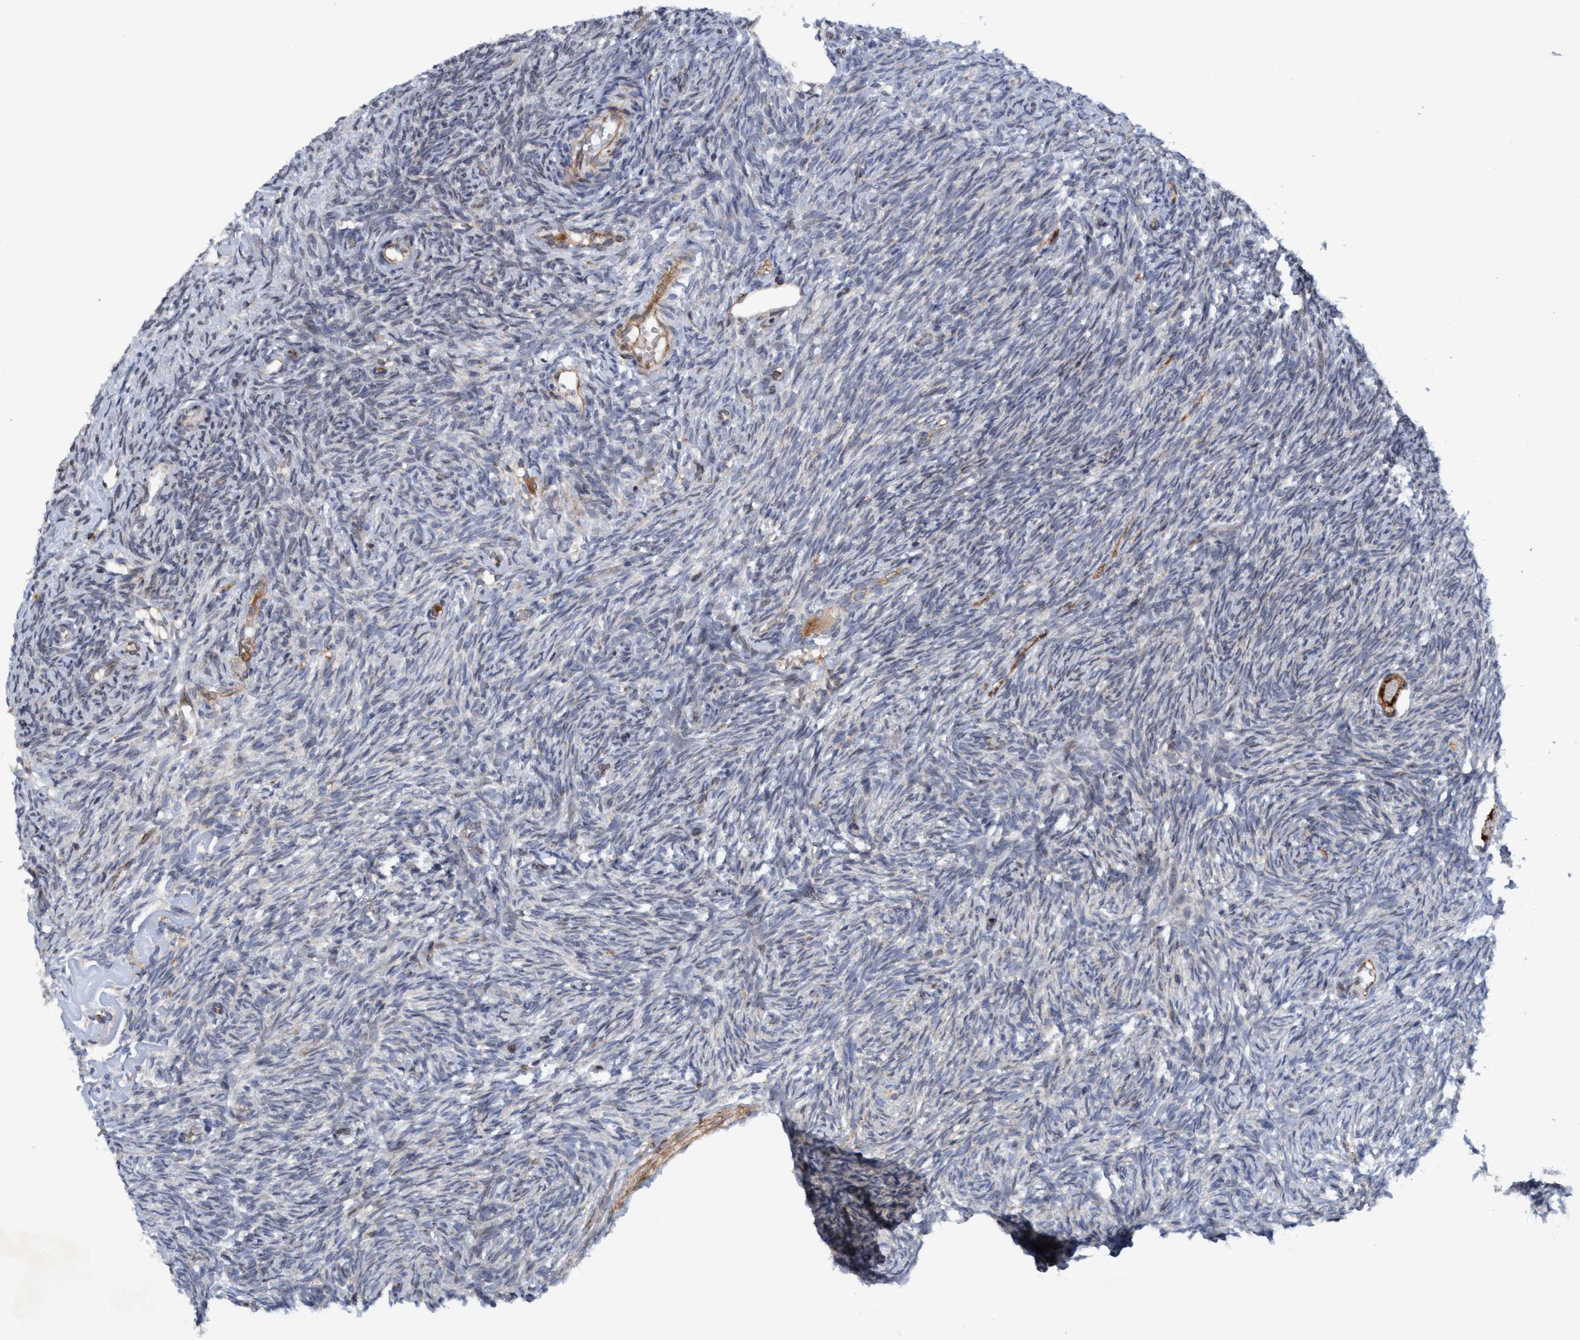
{"staining": {"intensity": "moderate", "quantity": ">75%", "location": "cytoplasmic/membranous"}, "tissue": "ovary", "cell_type": "Follicle cells", "image_type": "normal", "snomed": [{"axis": "morphology", "description": "Normal tissue, NOS"}, {"axis": "topography", "description": "Ovary"}], "caption": "Protein expression analysis of normal human ovary reveals moderate cytoplasmic/membranous expression in about >75% of follicle cells. Immunohistochemistry stains the protein in brown and the nuclei are stained blue.", "gene": "SLC16A3", "patient": {"sex": "female", "age": 35}}